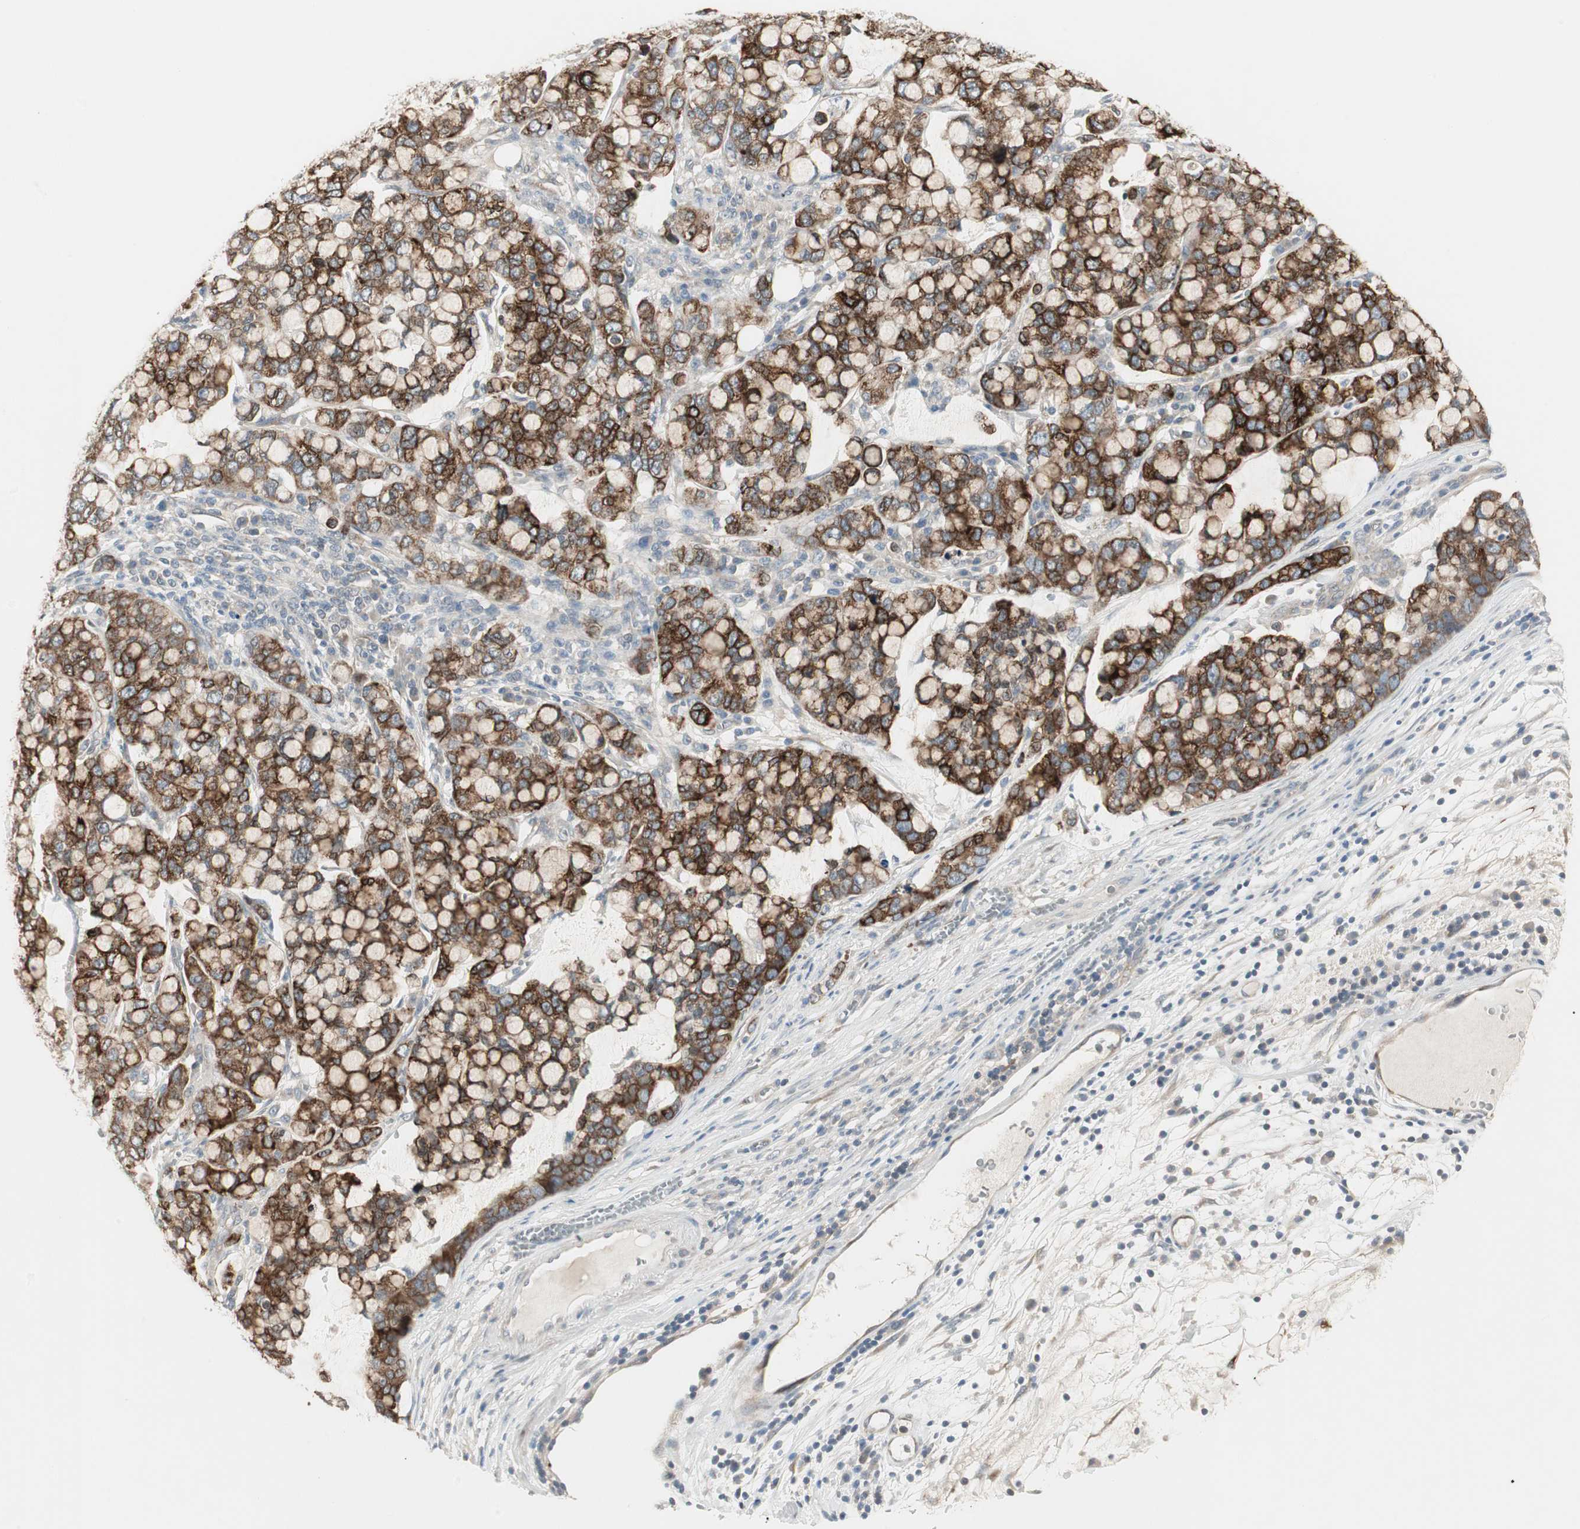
{"staining": {"intensity": "strong", "quantity": ">75%", "location": "cytoplasmic/membranous"}, "tissue": "stomach cancer", "cell_type": "Tumor cells", "image_type": "cancer", "snomed": [{"axis": "morphology", "description": "Adenocarcinoma, NOS"}, {"axis": "topography", "description": "Stomach, lower"}], "caption": "Immunohistochemical staining of stomach adenocarcinoma displays strong cytoplasmic/membranous protein expression in about >75% of tumor cells.", "gene": "ZFP36", "patient": {"sex": "male", "age": 84}}